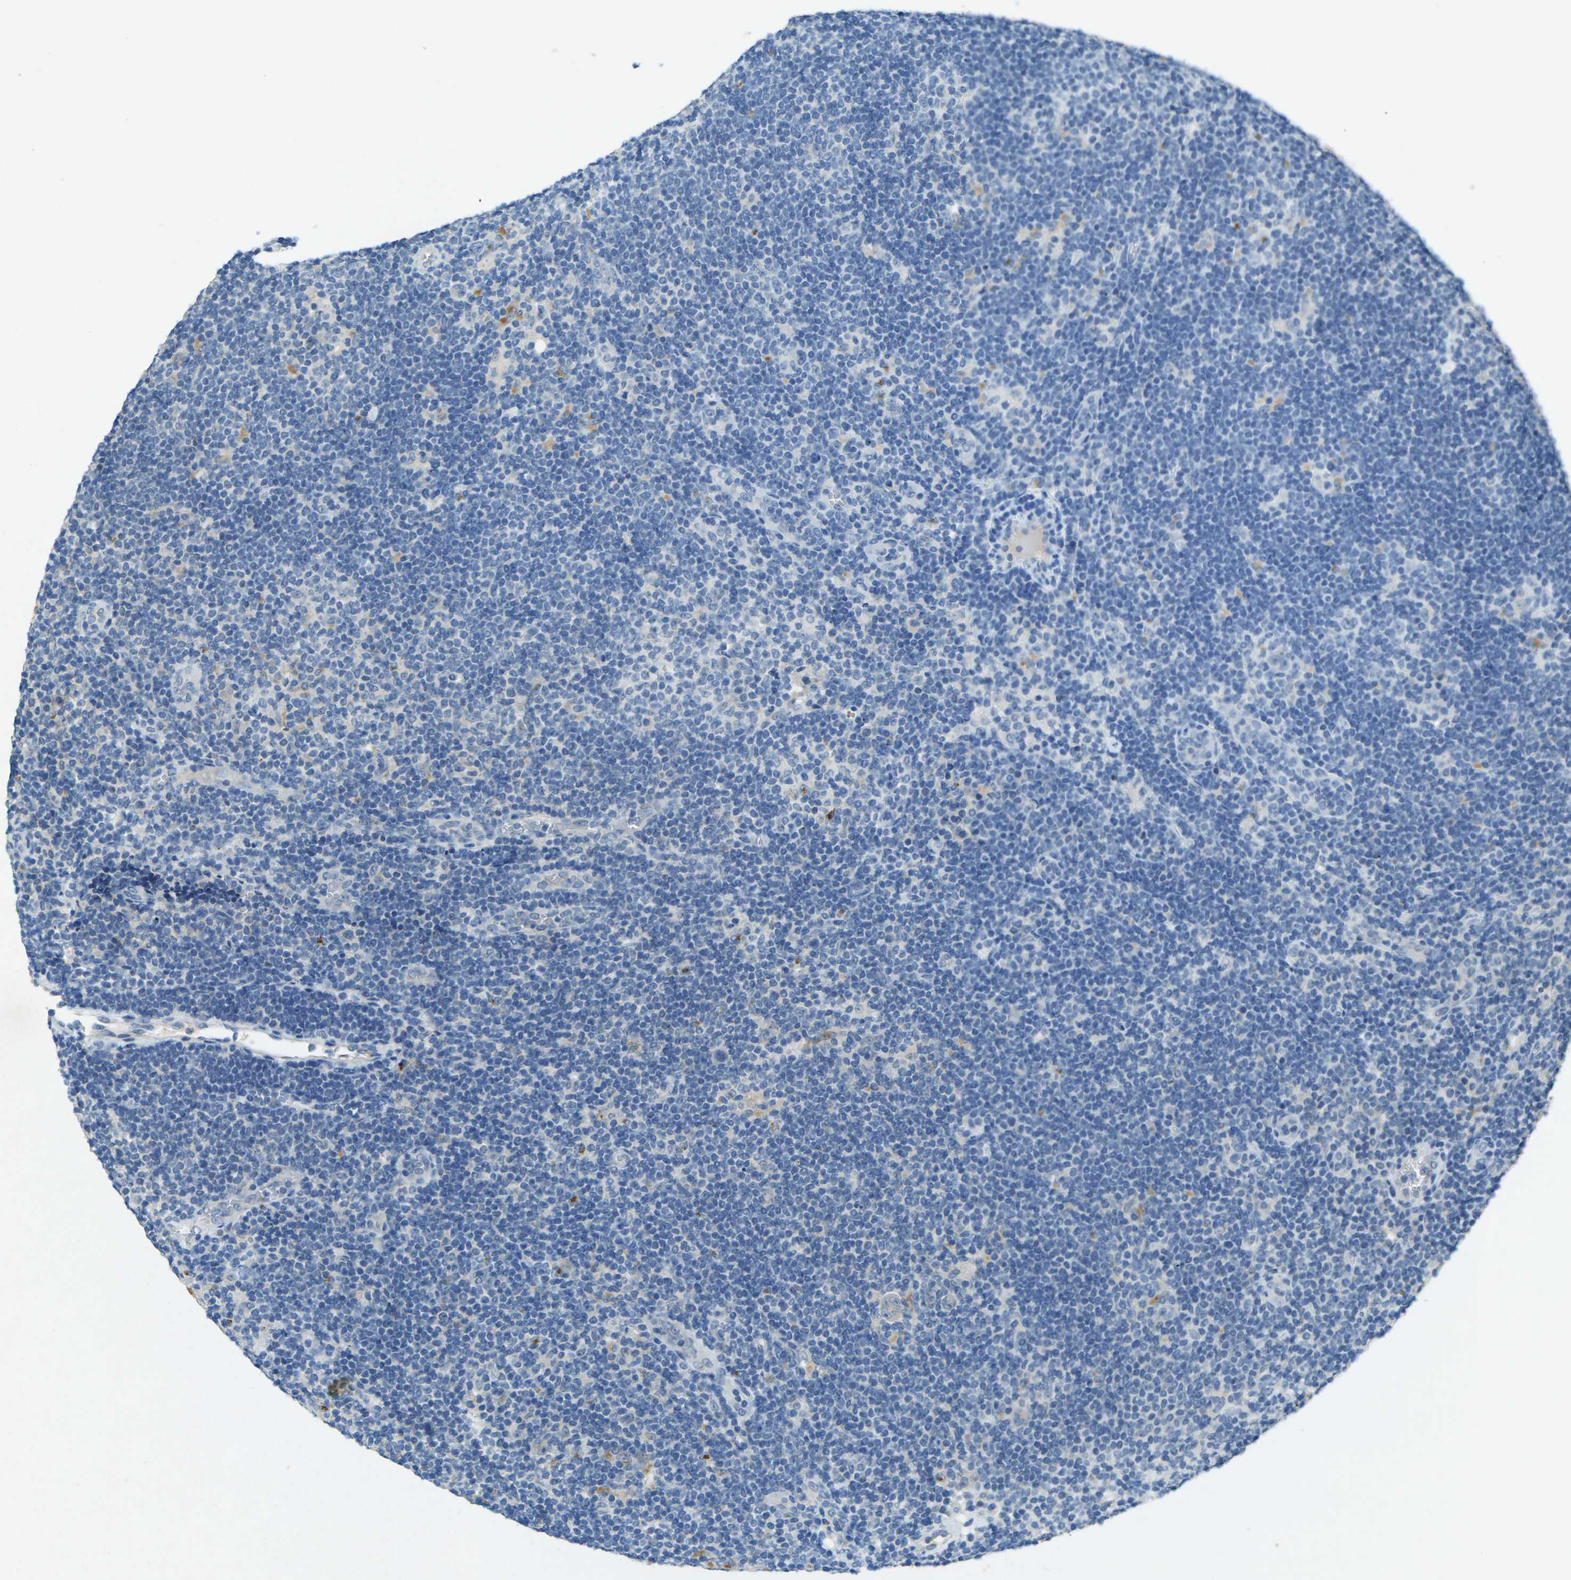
{"staining": {"intensity": "negative", "quantity": "none", "location": "none"}, "tissue": "lymphoma", "cell_type": "Tumor cells", "image_type": "cancer", "snomed": [{"axis": "morphology", "description": "Hodgkin's disease, NOS"}, {"axis": "topography", "description": "Lymph node"}], "caption": "This is an IHC histopathology image of Hodgkin's disease. There is no staining in tumor cells.", "gene": "RGMA", "patient": {"sex": "female", "age": 57}}